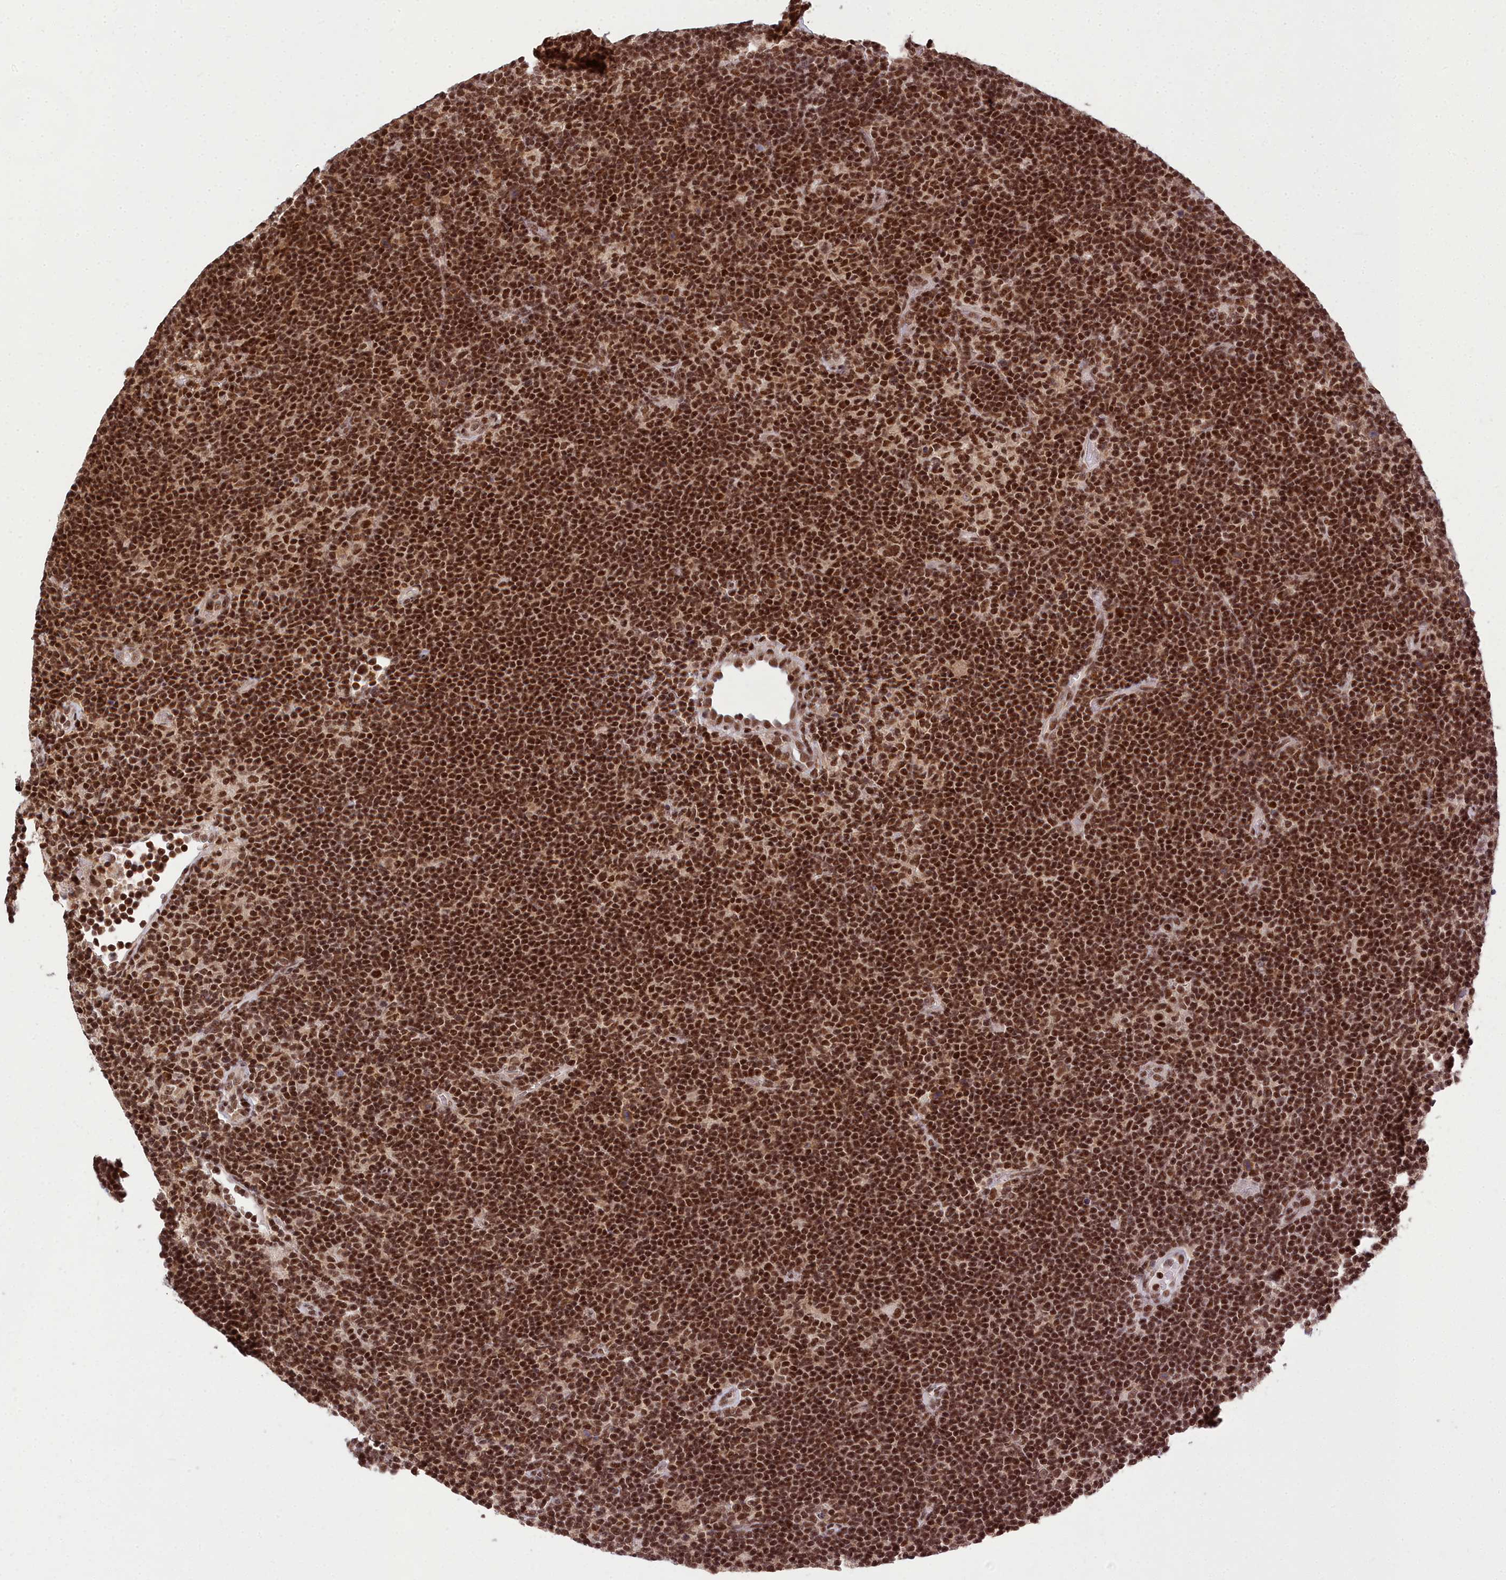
{"staining": {"intensity": "moderate", "quantity": ">75%", "location": "nuclear"}, "tissue": "lymphoma", "cell_type": "Tumor cells", "image_type": "cancer", "snomed": [{"axis": "morphology", "description": "Hodgkin's disease, NOS"}, {"axis": "topography", "description": "Lymph node"}], "caption": "This image shows immunohistochemistry (IHC) staining of human lymphoma, with medium moderate nuclear expression in about >75% of tumor cells.", "gene": "GMEB1", "patient": {"sex": "female", "age": 57}}